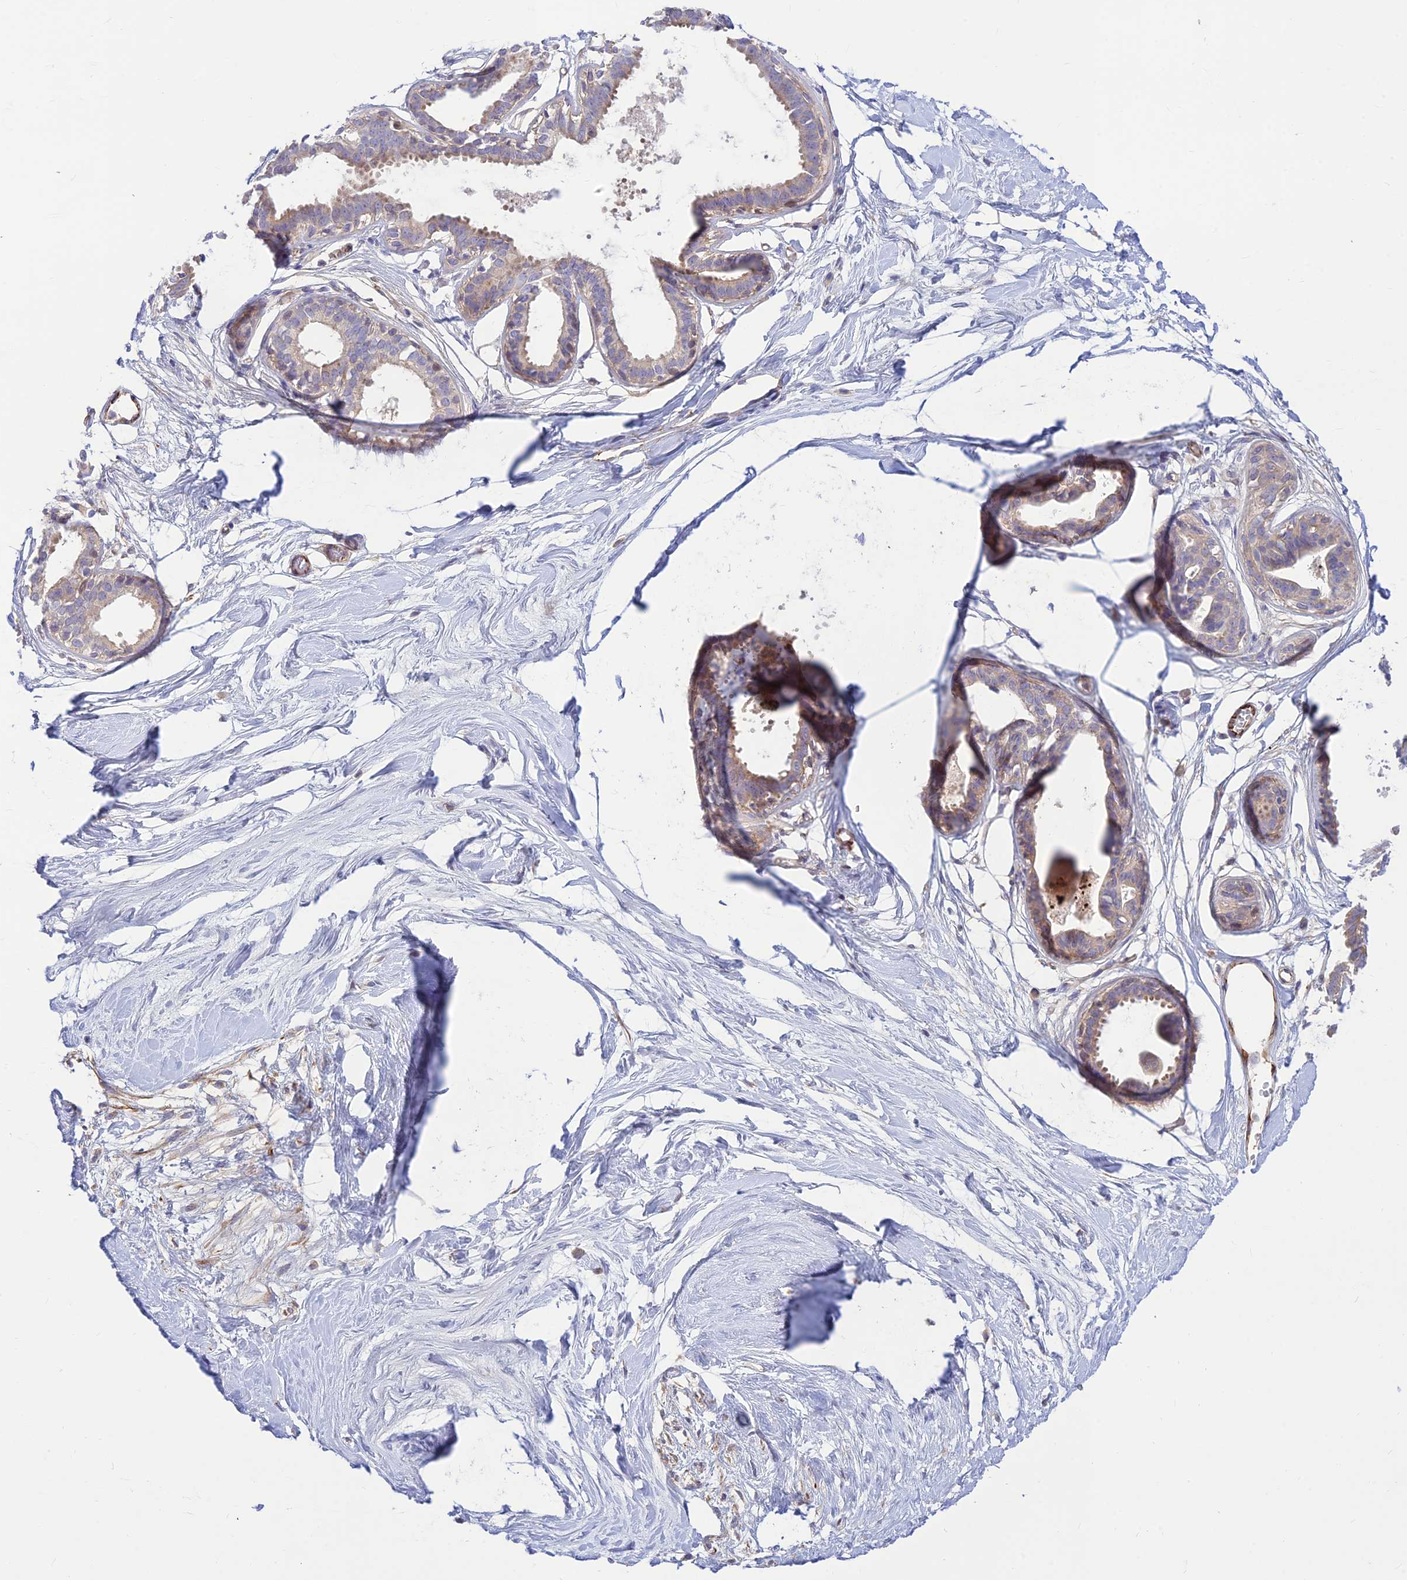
{"staining": {"intensity": "negative", "quantity": "none", "location": "none"}, "tissue": "breast", "cell_type": "Adipocytes", "image_type": "normal", "snomed": [{"axis": "morphology", "description": "Normal tissue, NOS"}, {"axis": "topography", "description": "Breast"}], "caption": "An immunohistochemistry (IHC) photomicrograph of unremarkable breast is shown. There is no staining in adipocytes of breast. (DAB (3,3'-diaminobenzidine) immunohistochemistry (IHC), high magnification).", "gene": "ST8SIA5", "patient": {"sex": "female", "age": 45}}